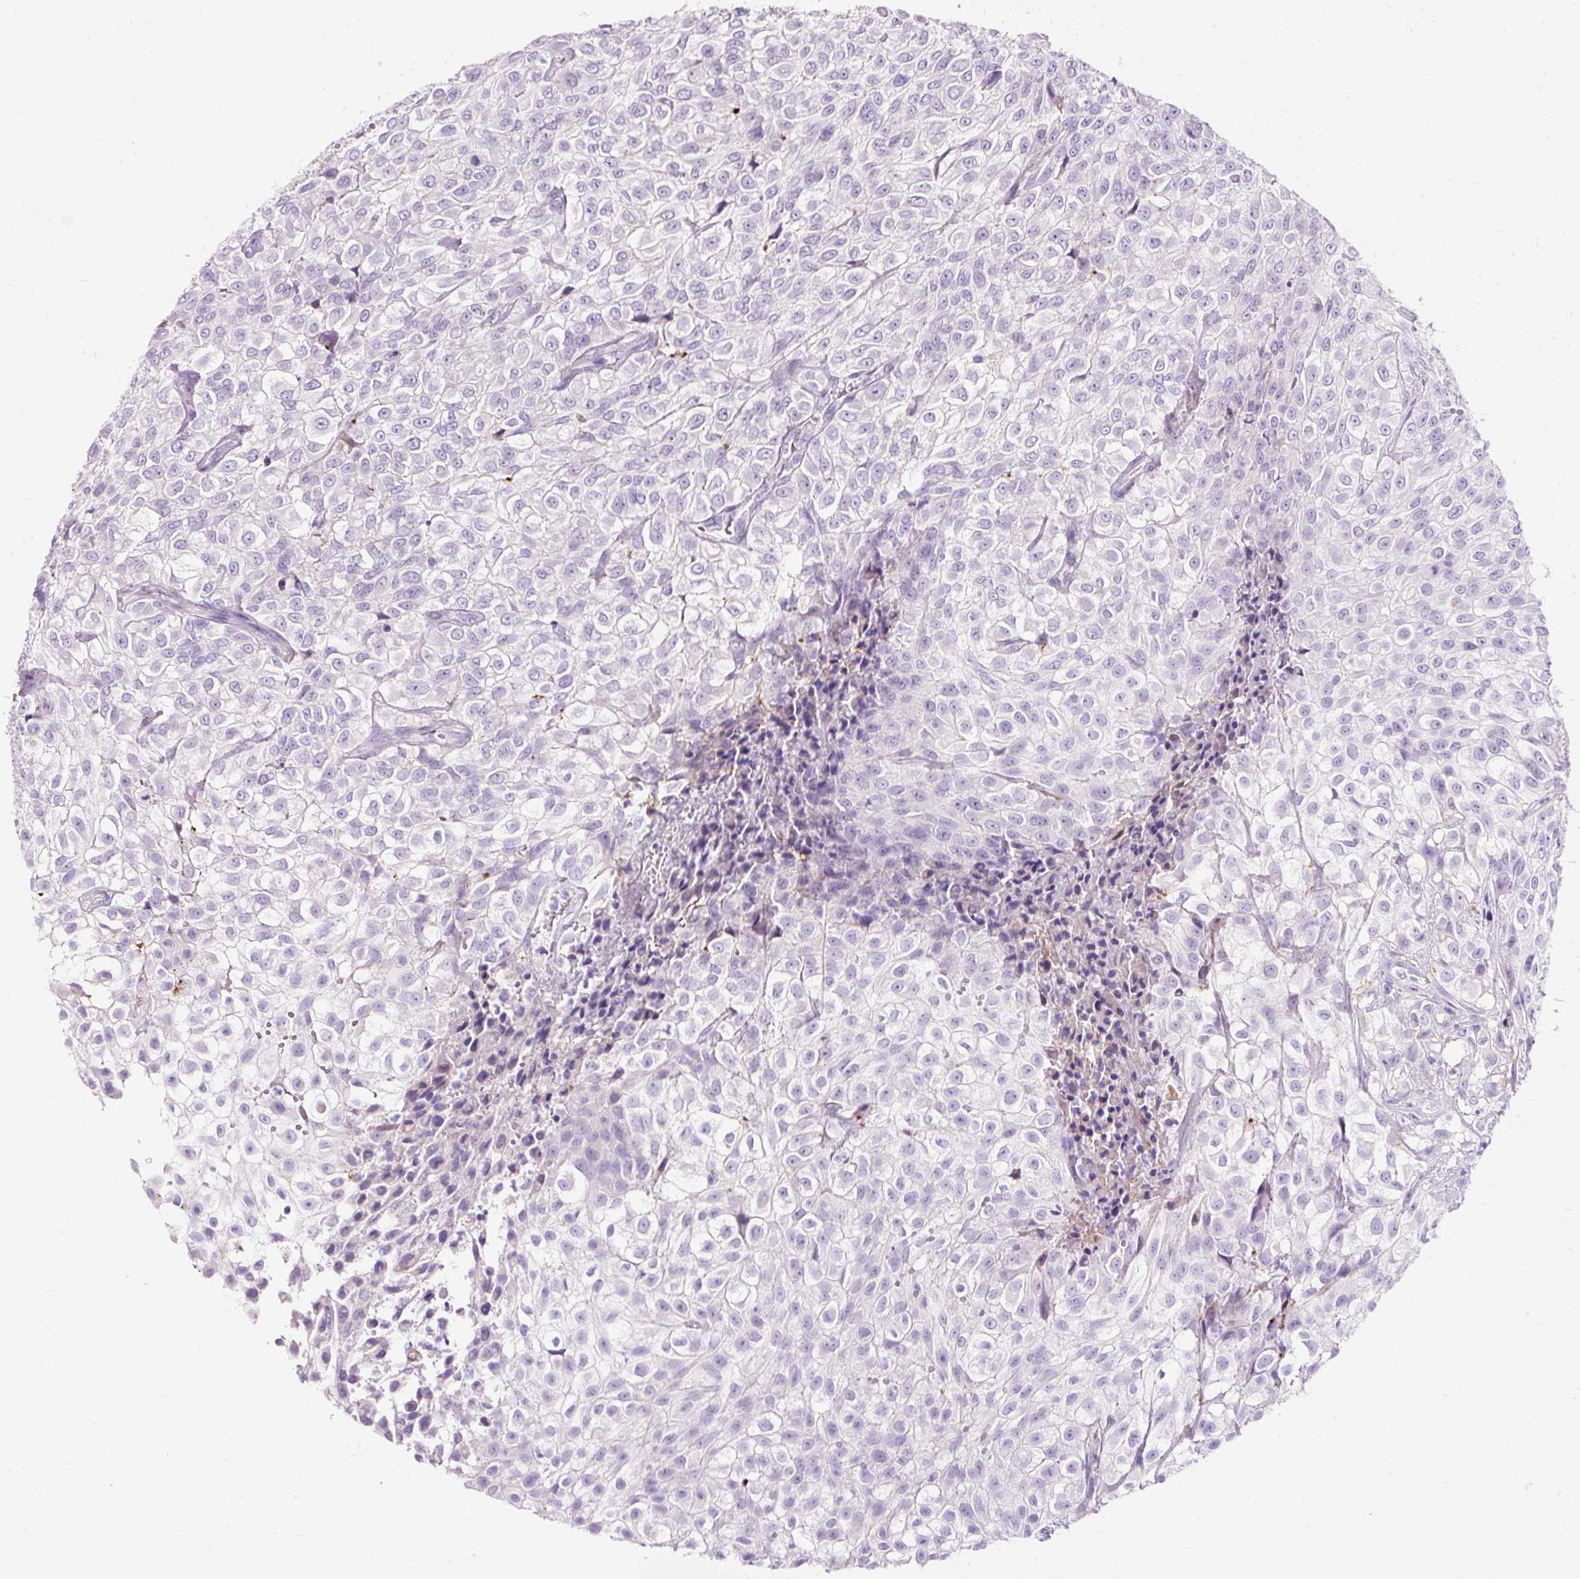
{"staining": {"intensity": "negative", "quantity": "none", "location": "none"}, "tissue": "urothelial cancer", "cell_type": "Tumor cells", "image_type": "cancer", "snomed": [{"axis": "morphology", "description": "Urothelial carcinoma, High grade"}, {"axis": "topography", "description": "Urinary bladder"}], "caption": "Immunohistochemistry (IHC) micrograph of neoplastic tissue: urothelial cancer stained with DAB (3,3'-diaminobenzidine) shows no significant protein expression in tumor cells. (Stains: DAB (3,3'-diaminobenzidine) IHC with hematoxylin counter stain, Microscopy: brightfield microscopy at high magnification).", "gene": "CLDN25", "patient": {"sex": "male", "age": 56}}